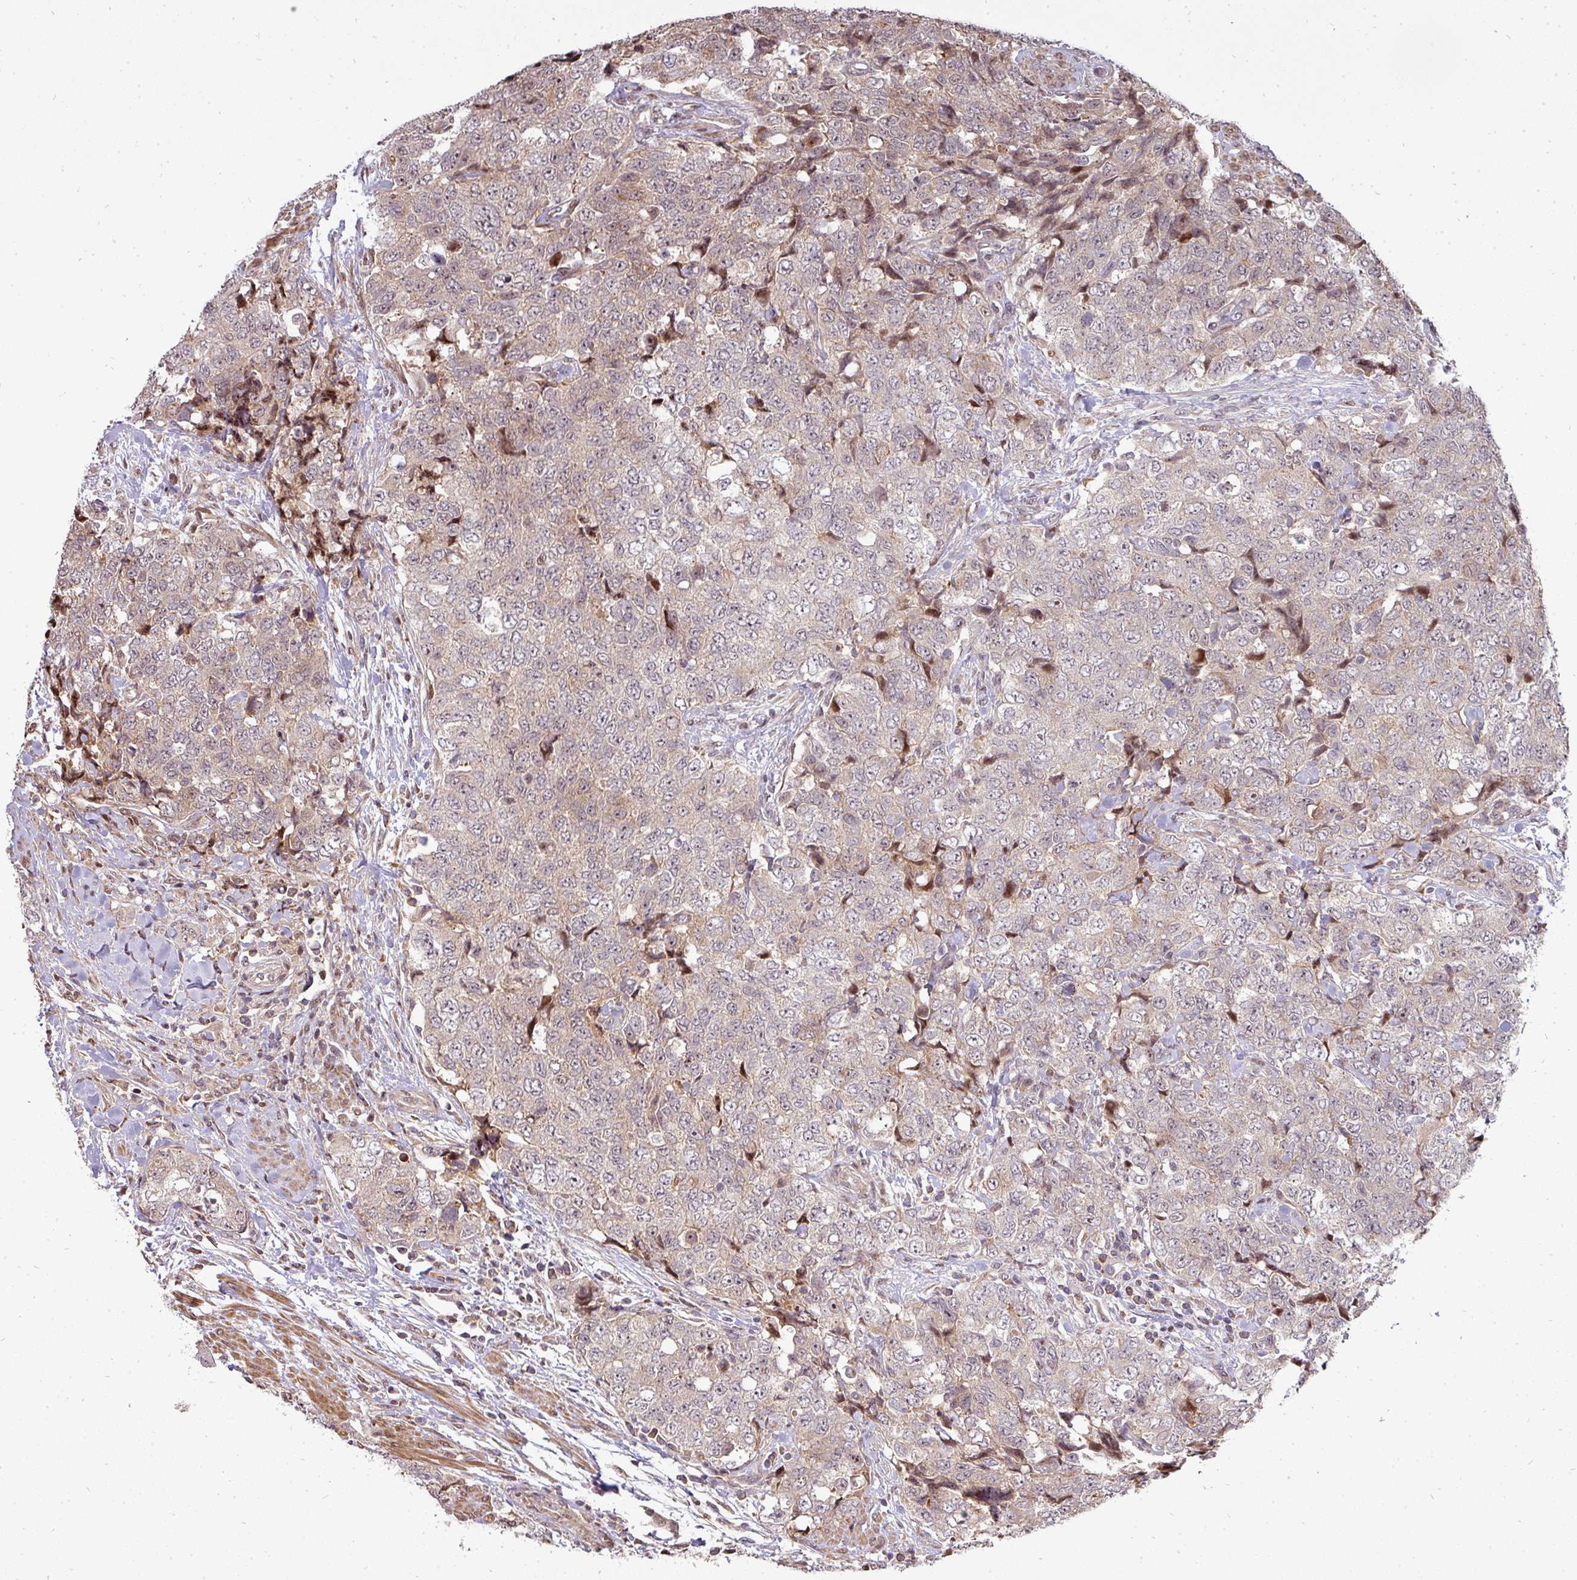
{"staining": {"intensity": "weak", "quantity": ">75%", "location": "cytoplasmic/membranous,nuclear"}, "tissue": "urothelial cancer", "cell_type": "Tumor cells", "image_type": "cancer", "snomed": [{"axis": "morphology", "description": "Urothelial carcinoma, High grade"}, {"axis": "topography", "description": "Urinary bladder"}], "caption": "Protein staining demonstrates weak cytoplasmic/membranous and nuclear expression in about >75% of tumor cells in urothelial cancer. (Brightfield microscopy of DAB IHC at high magnification).", "gene": "PATZ1", "patient": {"sex": "female", "age": 78}}